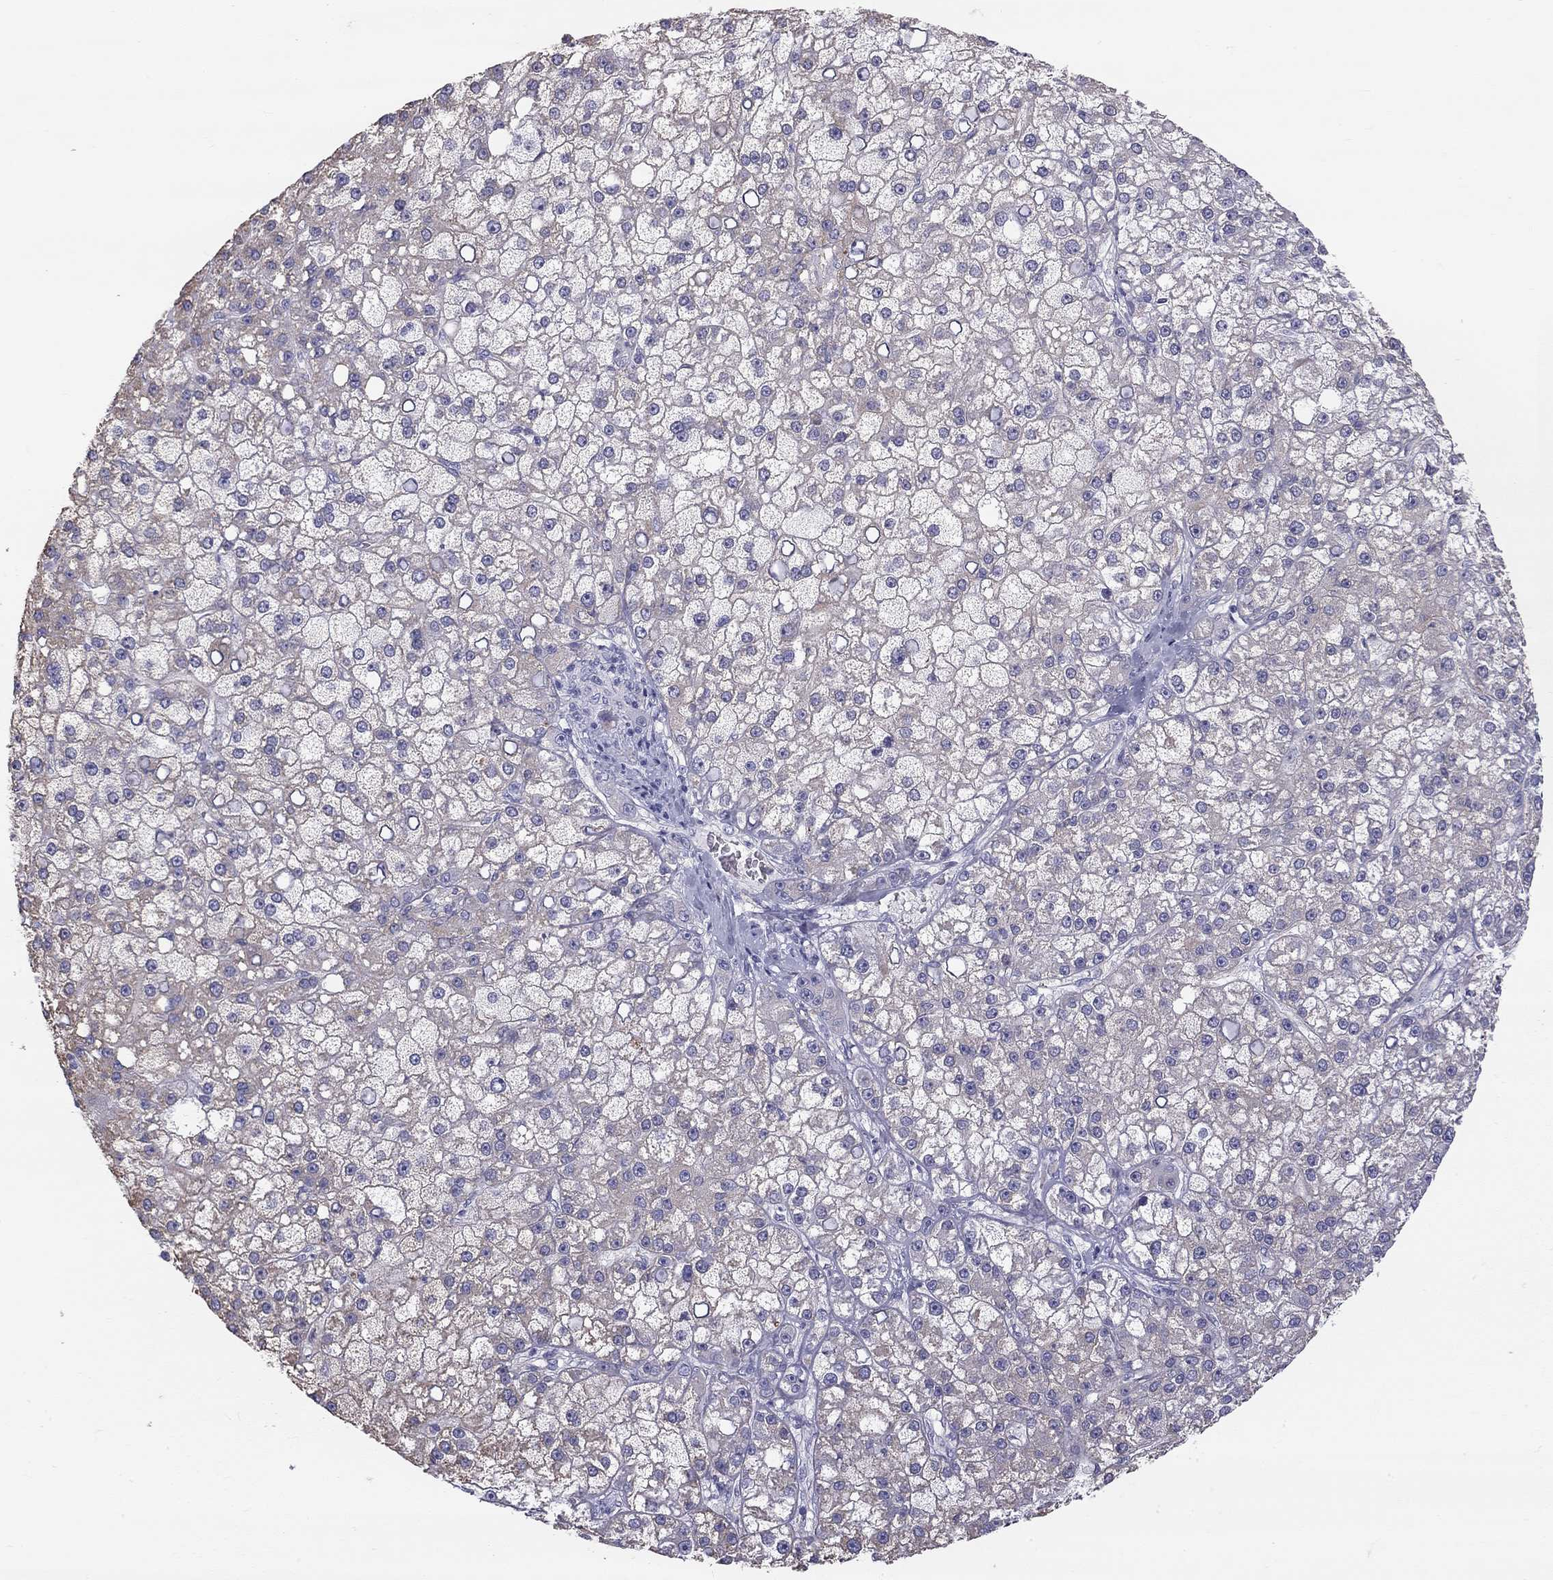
{"staining": {"intensity": "weak", "quantity": "25%-75%", "location": "cytoplasmic/membranous"}, "tissue": "liver cancer", "cell_type": "Tumor cells", "image_type": "cancer", "snomed": [{"axis": "morphology", "description": "Carcinoma, Hepatocellular, NOS"}, {"axis": "topography", "description": "Liver"}], "caption": "The histopathology image exhibits a brown stain indicating the presence of a protein in the cytoplasmic/membranous of tumor cells in liver cancer (hepatocellular carcinoma). The protein is stained brown, and the nuclei are stained in blue (DAB (3,3'-diaminobenzidine) IHC with brightfield microscopy, high magnification).", "gene": "TDRD6", "patient": {"sex": "male", "age": 67}}